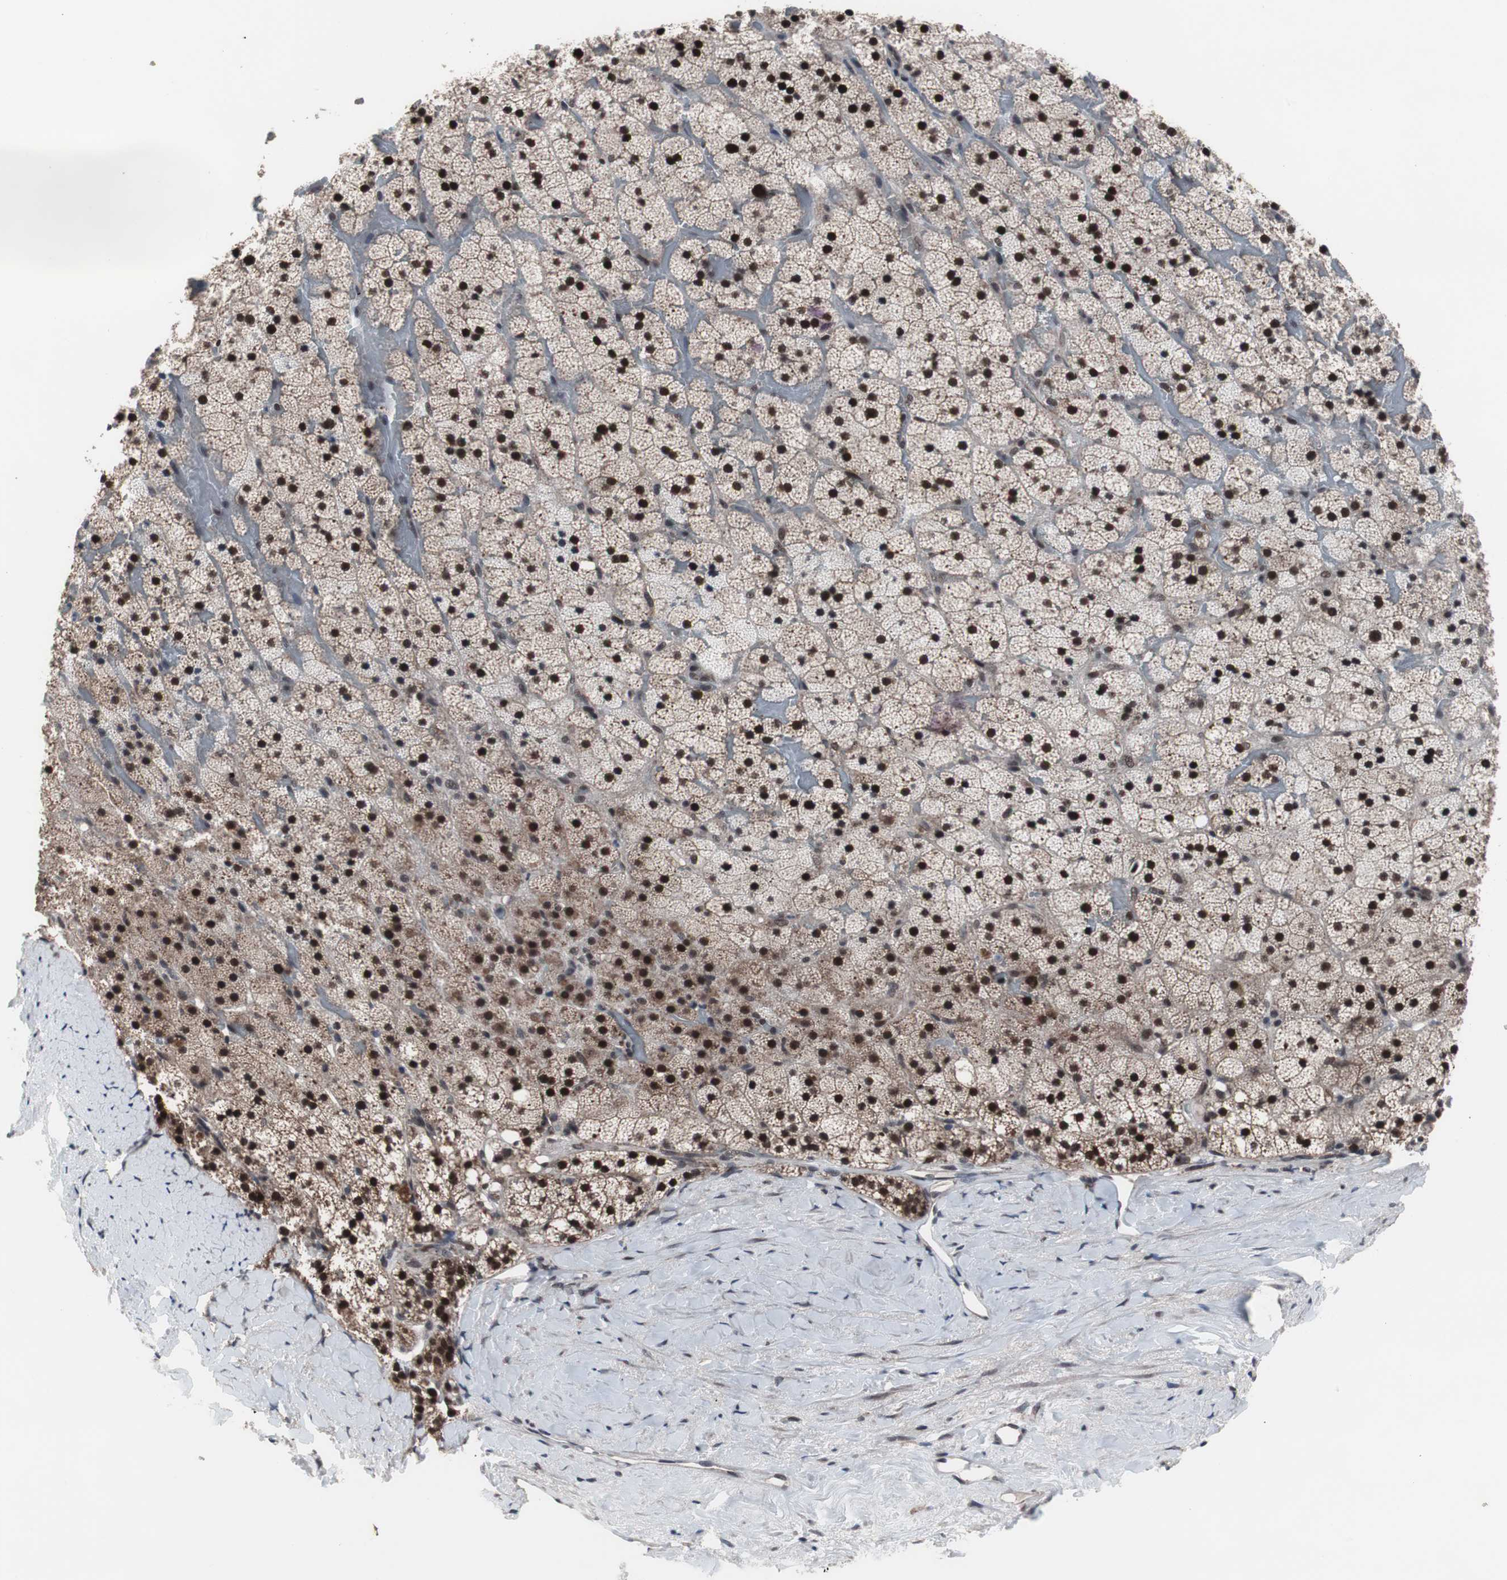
{"staining": {"intensity": "strong", "quantity": ">75%", "location": "cytoplasmic/membranous,nuclear"}, "tissue": "adrenal gland", "cell_type": "Glandular cells", "image_type": "normal", "snomed": [{"axis": "morphology", "description": "Normal tissue, NOS"}, {"axis": "topography", "description": "Adrenal gland"}], "caption": "High-power microscopy captured an immunohistochemistry histopathology image of normal adrenal gland, revealing strong cytoplasmic/membranous,nuclear positivity in about >75% of glandular cells. (brown staining indicates protein expression, while blue staining denotes nuclei).", "gene": "GTF2F2", "patient": {"sex": "male", "age": 35}}